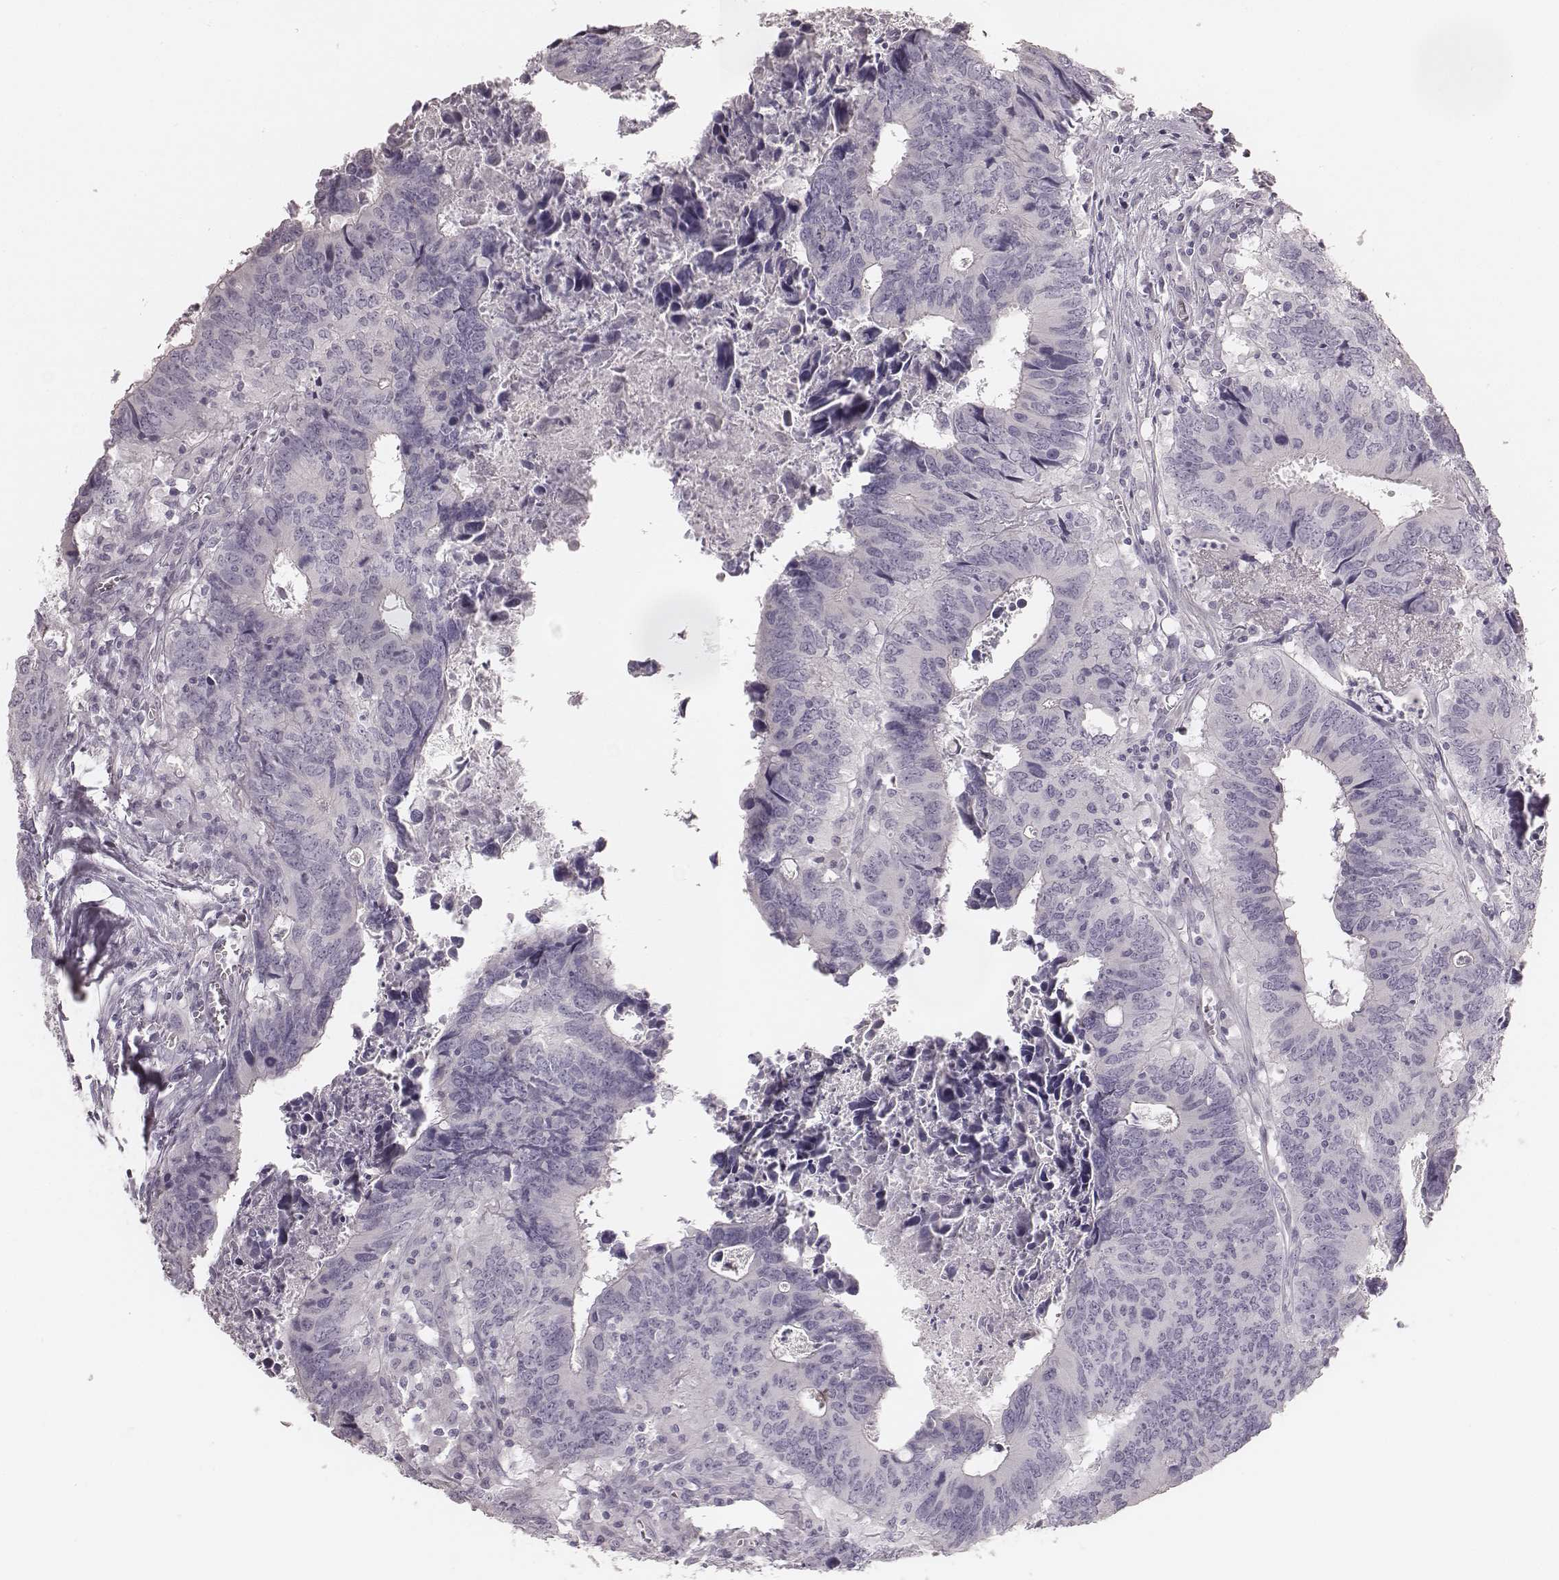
{"staining": {"intensity": "negative", "quantity": "none", "location": "none"}, "tissue": "colorectal cancer", "cell_type": "Tumor cells", "image_type": "cancer", "snomed": [{"axis": "morphology", "description": "Adenocarcinoma, NOS"}, {"axis": "topography", "description": "Colon"}], "caption": "Tumor cells show no significant staining in colorectal adenocarcinoma.", "gene": "ZP4", "patient": {"sex": "female", "age": 82}}